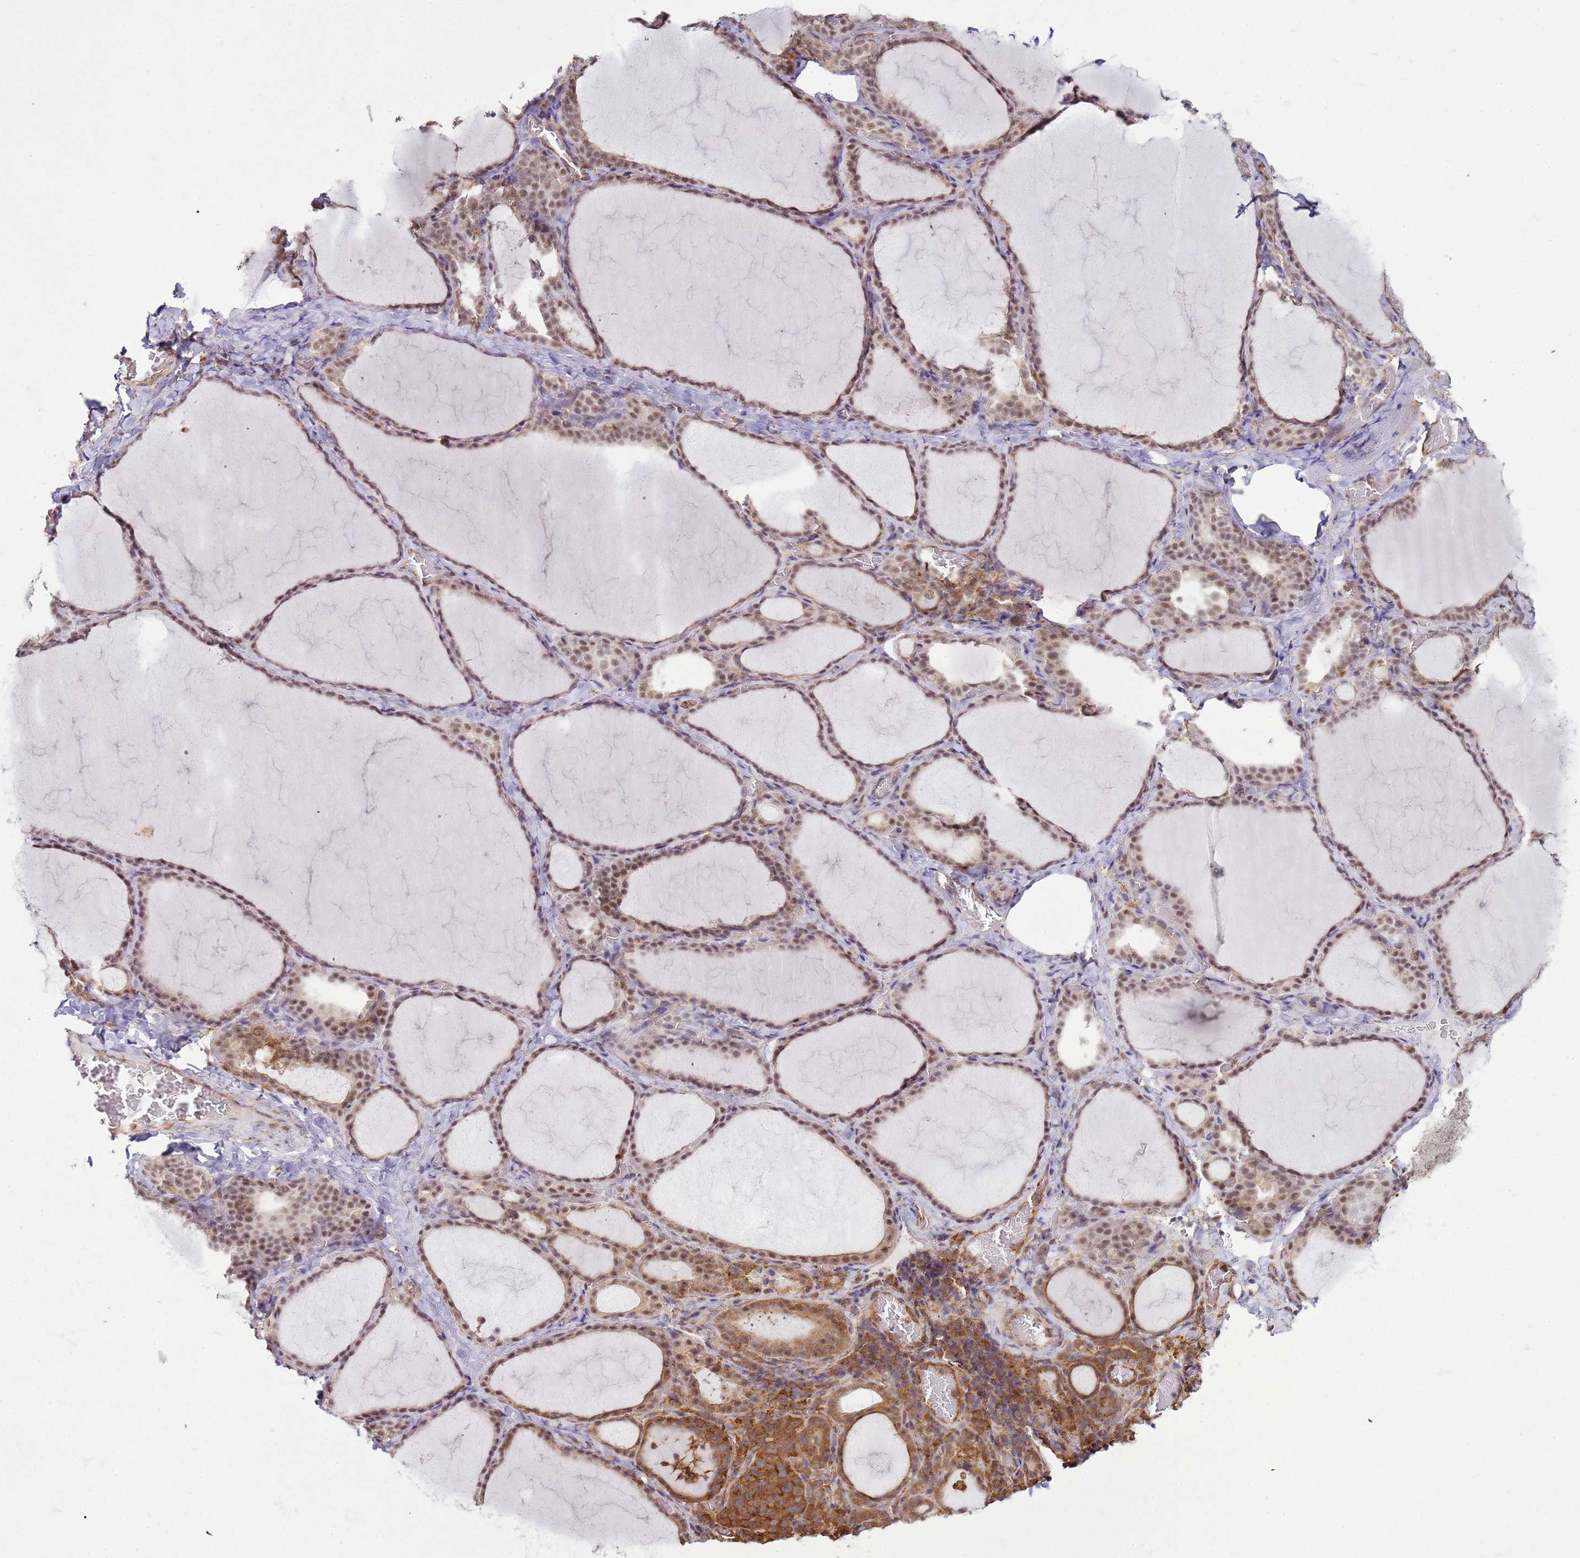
{"staining": {"intensity": "weak", "quantity": ">75%", "location": "cytoplasmic/membranous,nuclear"}, "tissue": "thyroid gland", "cell_type": "Glandular cells", "image_type": "normal", "snomed": [{"axis": "morphology", "description": "Normal tissue, NOS"}, {"axis": "topography", "description": "Thyroid gland"}], "caption": "Immunohistochemistry staining of unremarkable thyroid gland, which exhibits low levels of weak cytoplasmic/membranous,nuclear positivity in approximately >75% of glandular cells indicating weak cytoplasmic/membranous,nuclear protein expression. The staining was performed using DAB (brown) for protein detection and nuclei were counterstained in hematoxylin (blue).", "gene": "GABRE", "patient": {"sex": "female", "age": 39}}